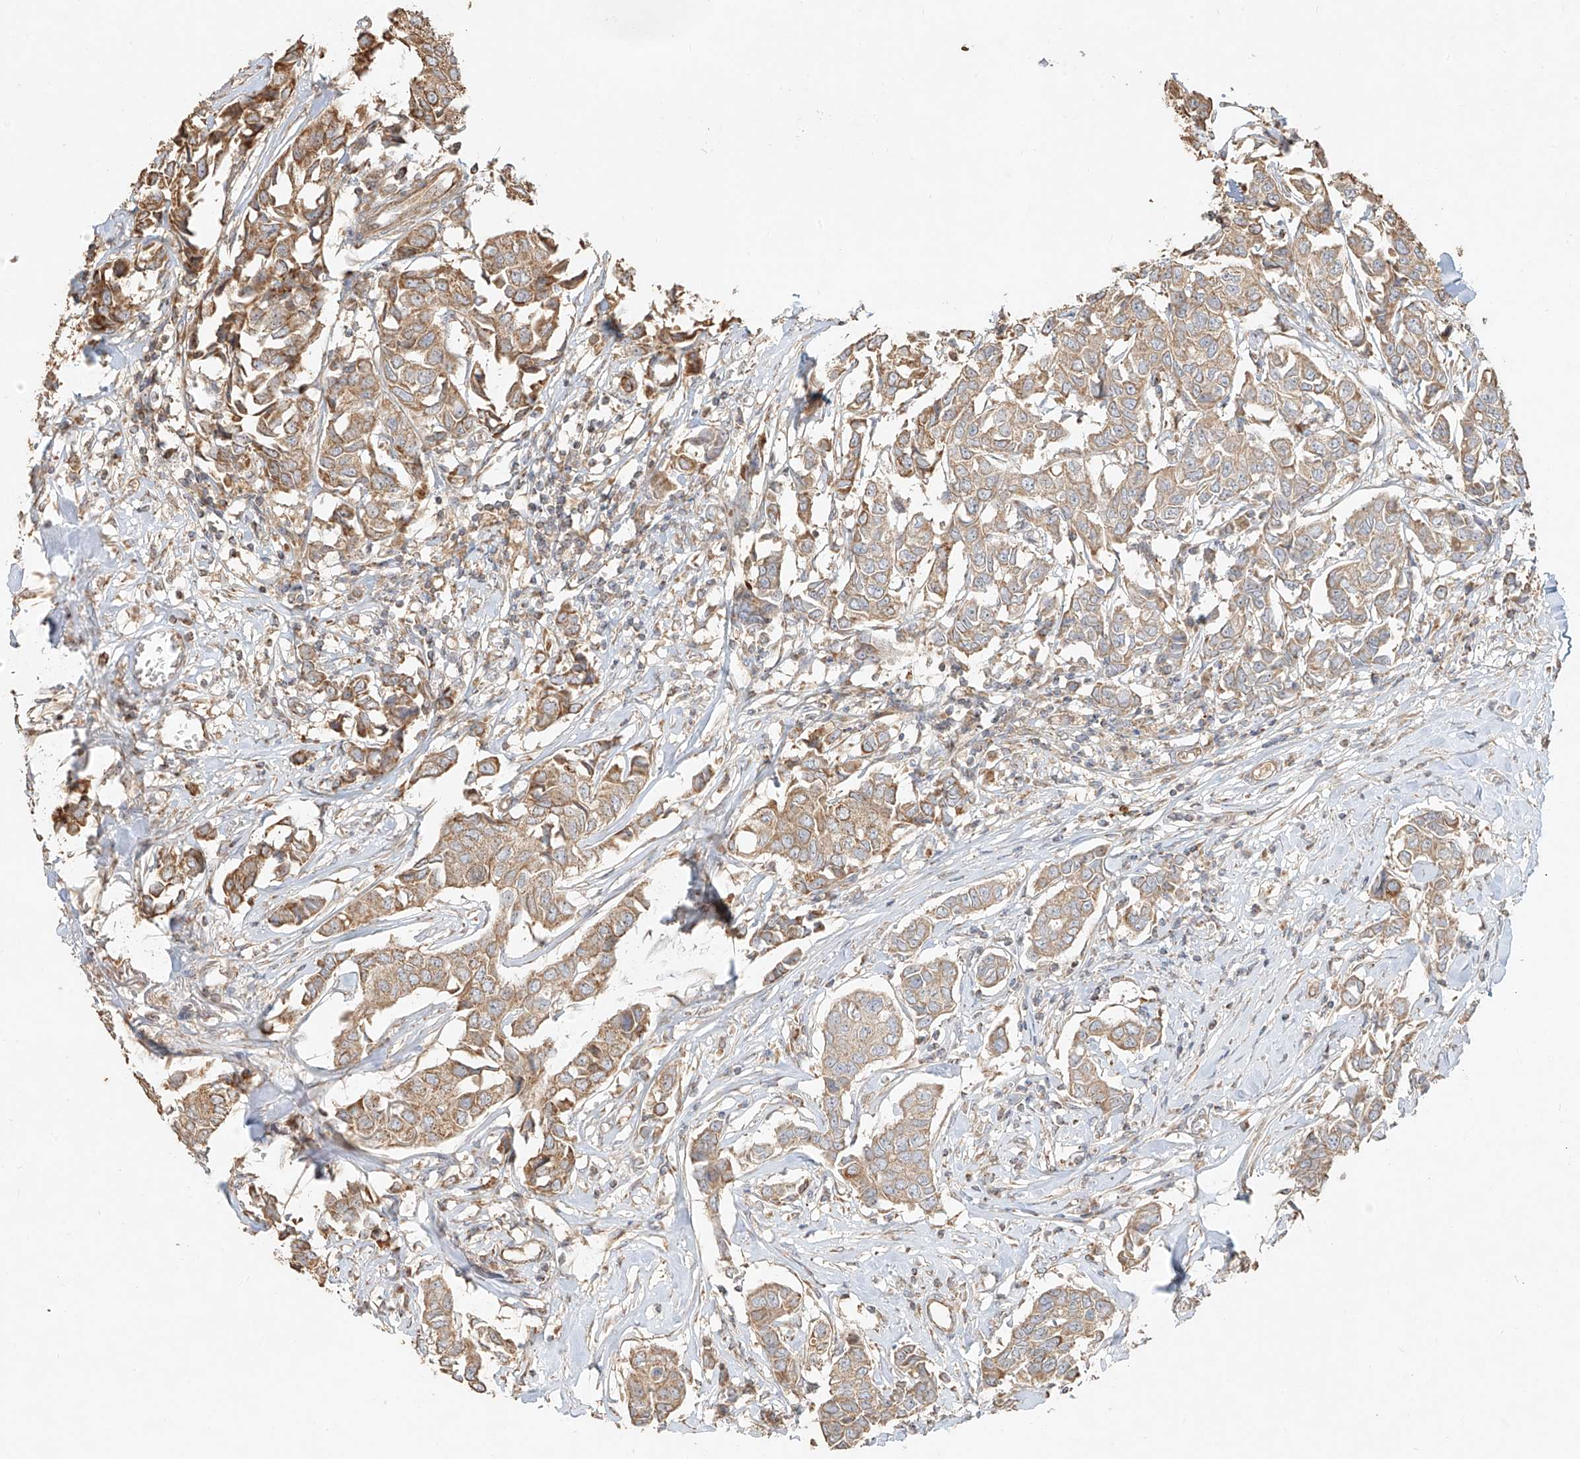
{"staining": {"intensity": "moderate", "quantity": ">75%", "location": "cytoplasmic/membranous"}, "tissue": "breast cancer", "cell_type": "Tumor cells", "image_type": "cancer", "snomed": [{"axis": "morphology", "description": "Duct carcinoma"}, {"axis": "topography", "description": "Breast"}], "caption": "A medium amount of moderate cytoplasmic/membranous staining is identified in approximately >75% of tumor cells in breast cancer (infiltrating ductal carcinoma) tissue.", "gene": "EFNB1", "patient": {"sex": "female", "age": 80}}